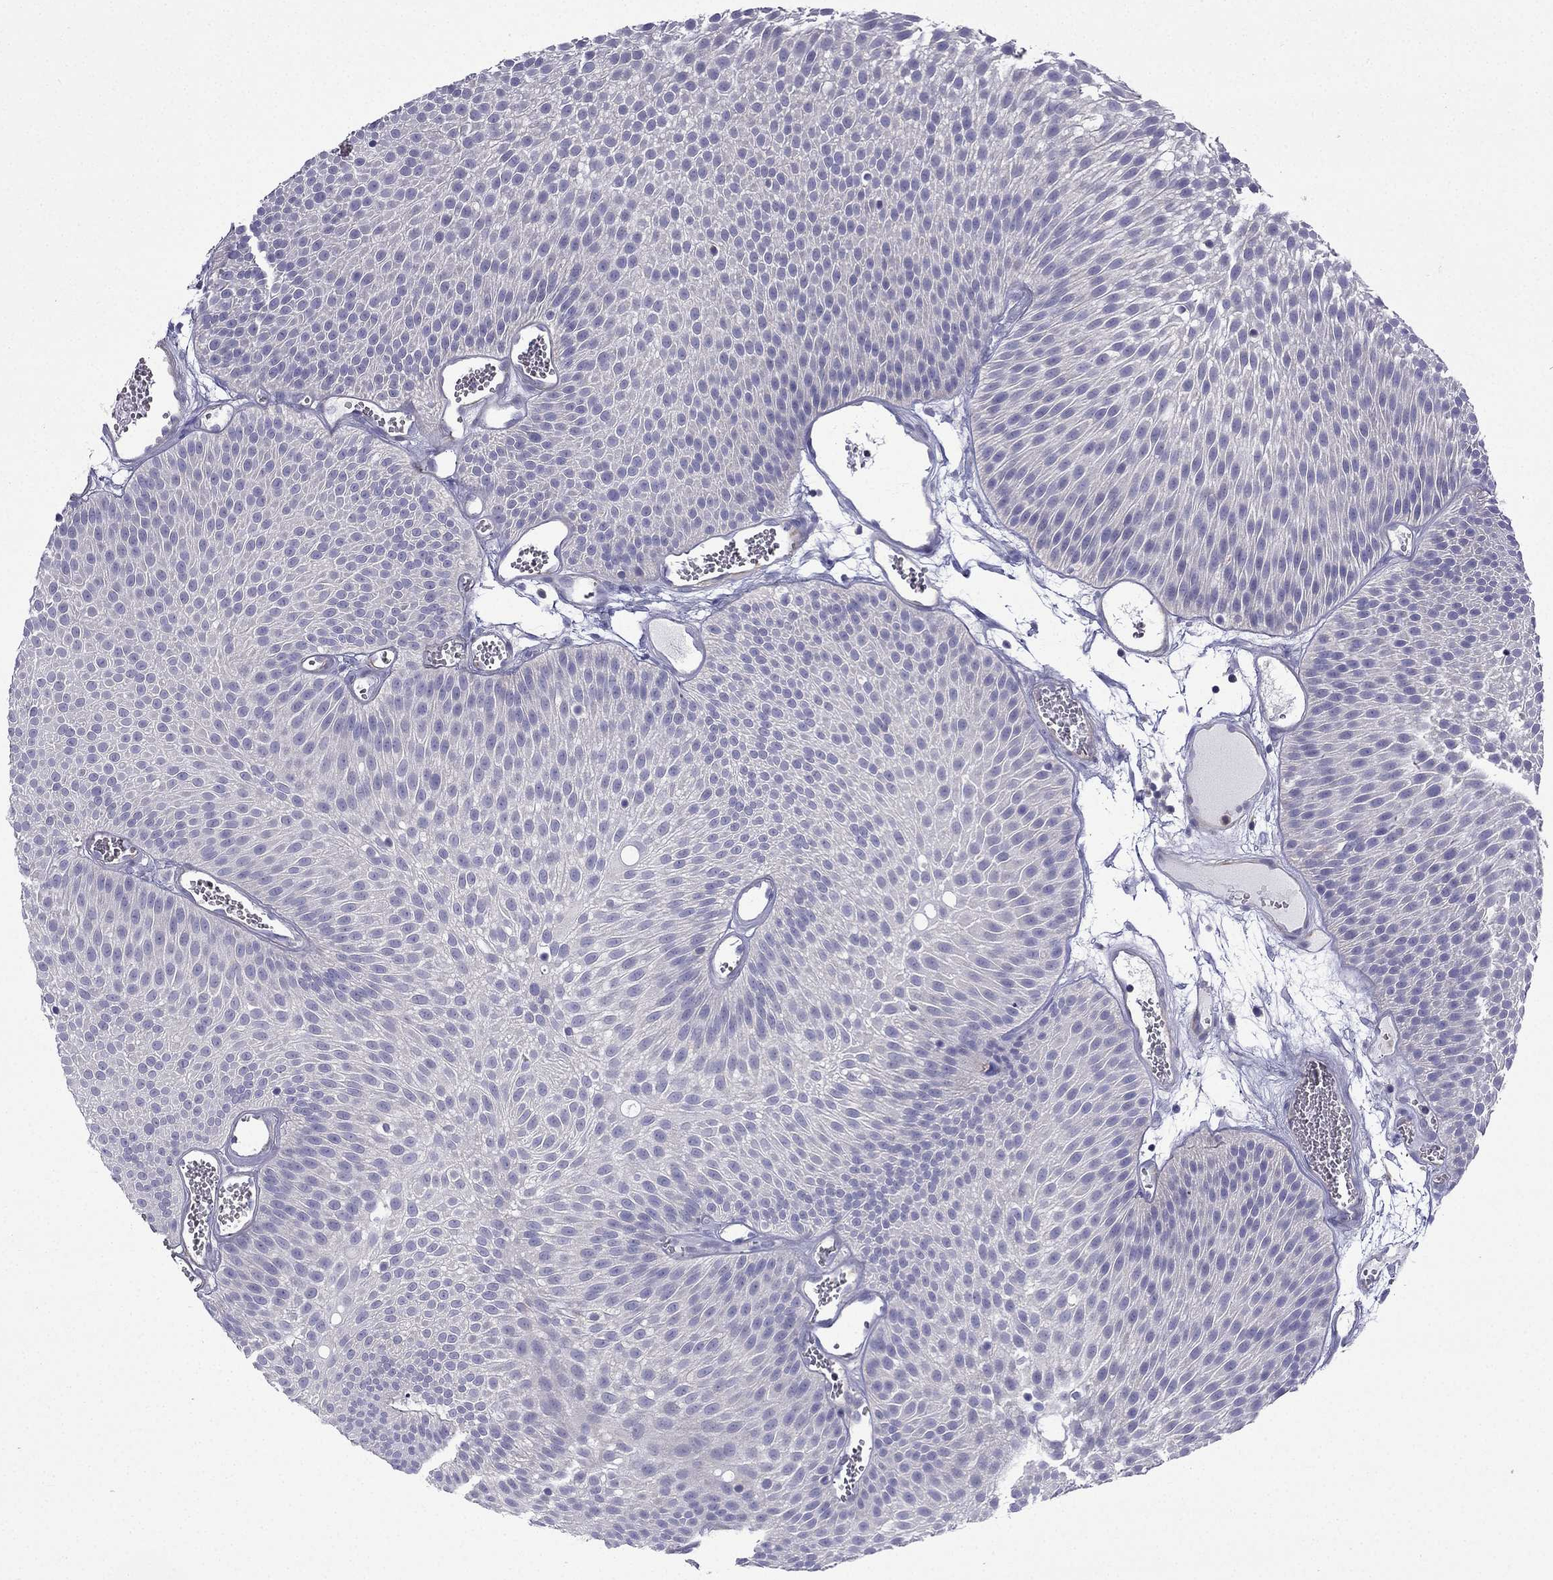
{"staining": {"intensity": "negative", "quantity": "none", "location": "none"}, "tissue": "urothelial cancer", "cell_type": "Tumor cells", "image_type": "cancer", "snomed": [{"axis": "morphology", "description": "Urothelial carcinoma, Low grade"}, {"axis": "topography", "description": "Urinary bladder"}], "caption": "A photomicrograph of human urothelial cancer is negative for staining in tumor cells.", "gene": "GJA8", "patient": {"sex": "male", "age": 52}}